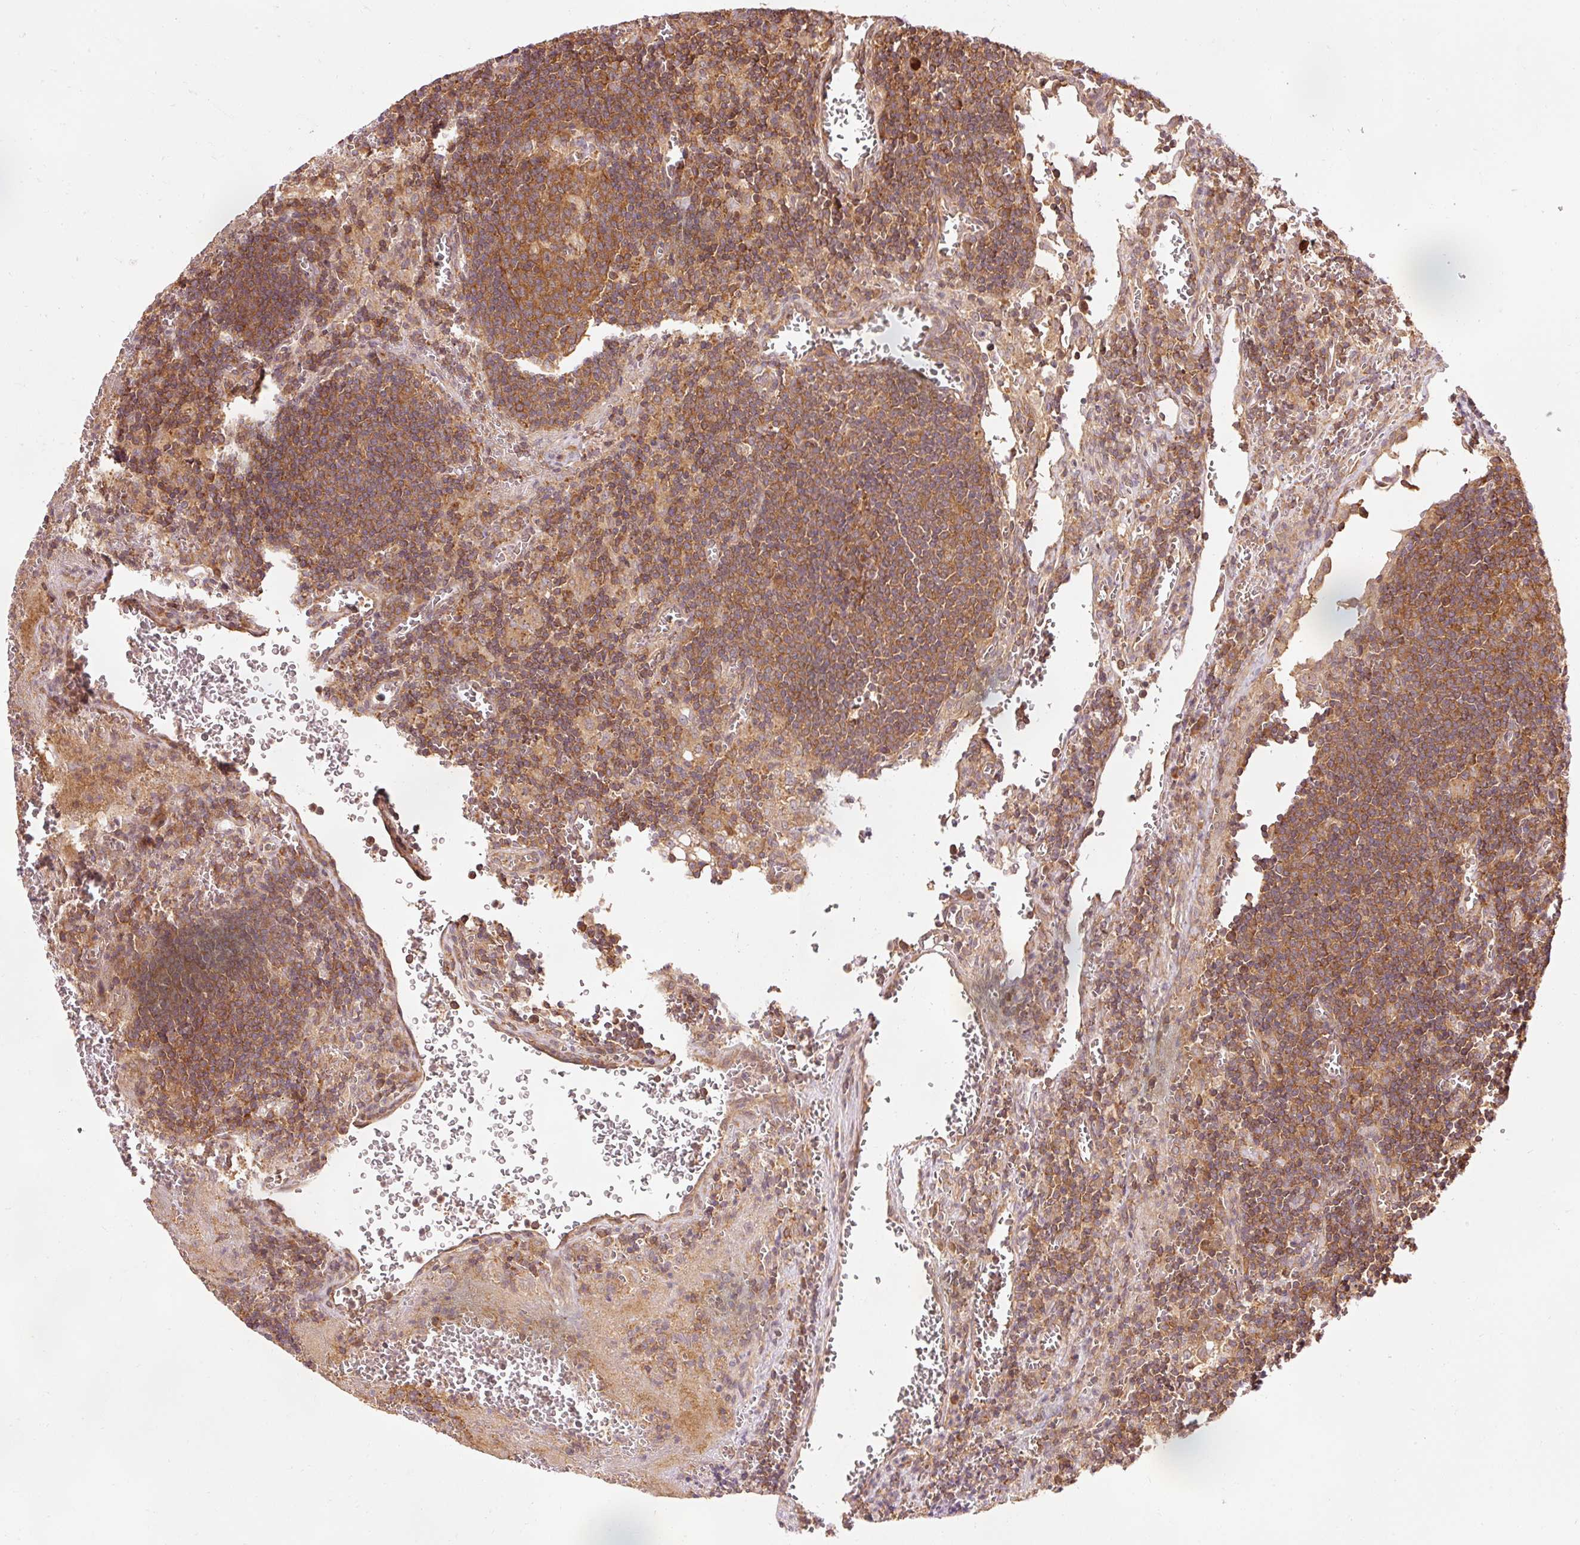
{"staining": {"intensity": "moderate", "quantity": ">75%", "location": "cytoplasmic/membranous"}, "tissue": "lymph node", "cell_type": "Germinal center cells", "image_type": "normal", "snomed": [{"axis": "morphology", "description": "Normal tissue, NOS"}, {"axis": "topography", "description": "Lymph node"}], "caption": "Immunohistochemical staining of normal human lymph node reveals >75% levels of moderate cytoplasmic/membranous protein staining in about >75% of germinal center cells. Immunohistochemistry (ihc) stains the protein of interest in brown and the nuclei are stained blue.", "gene": "PDAP1", "patient": {"sex": "male", "age": 50}}